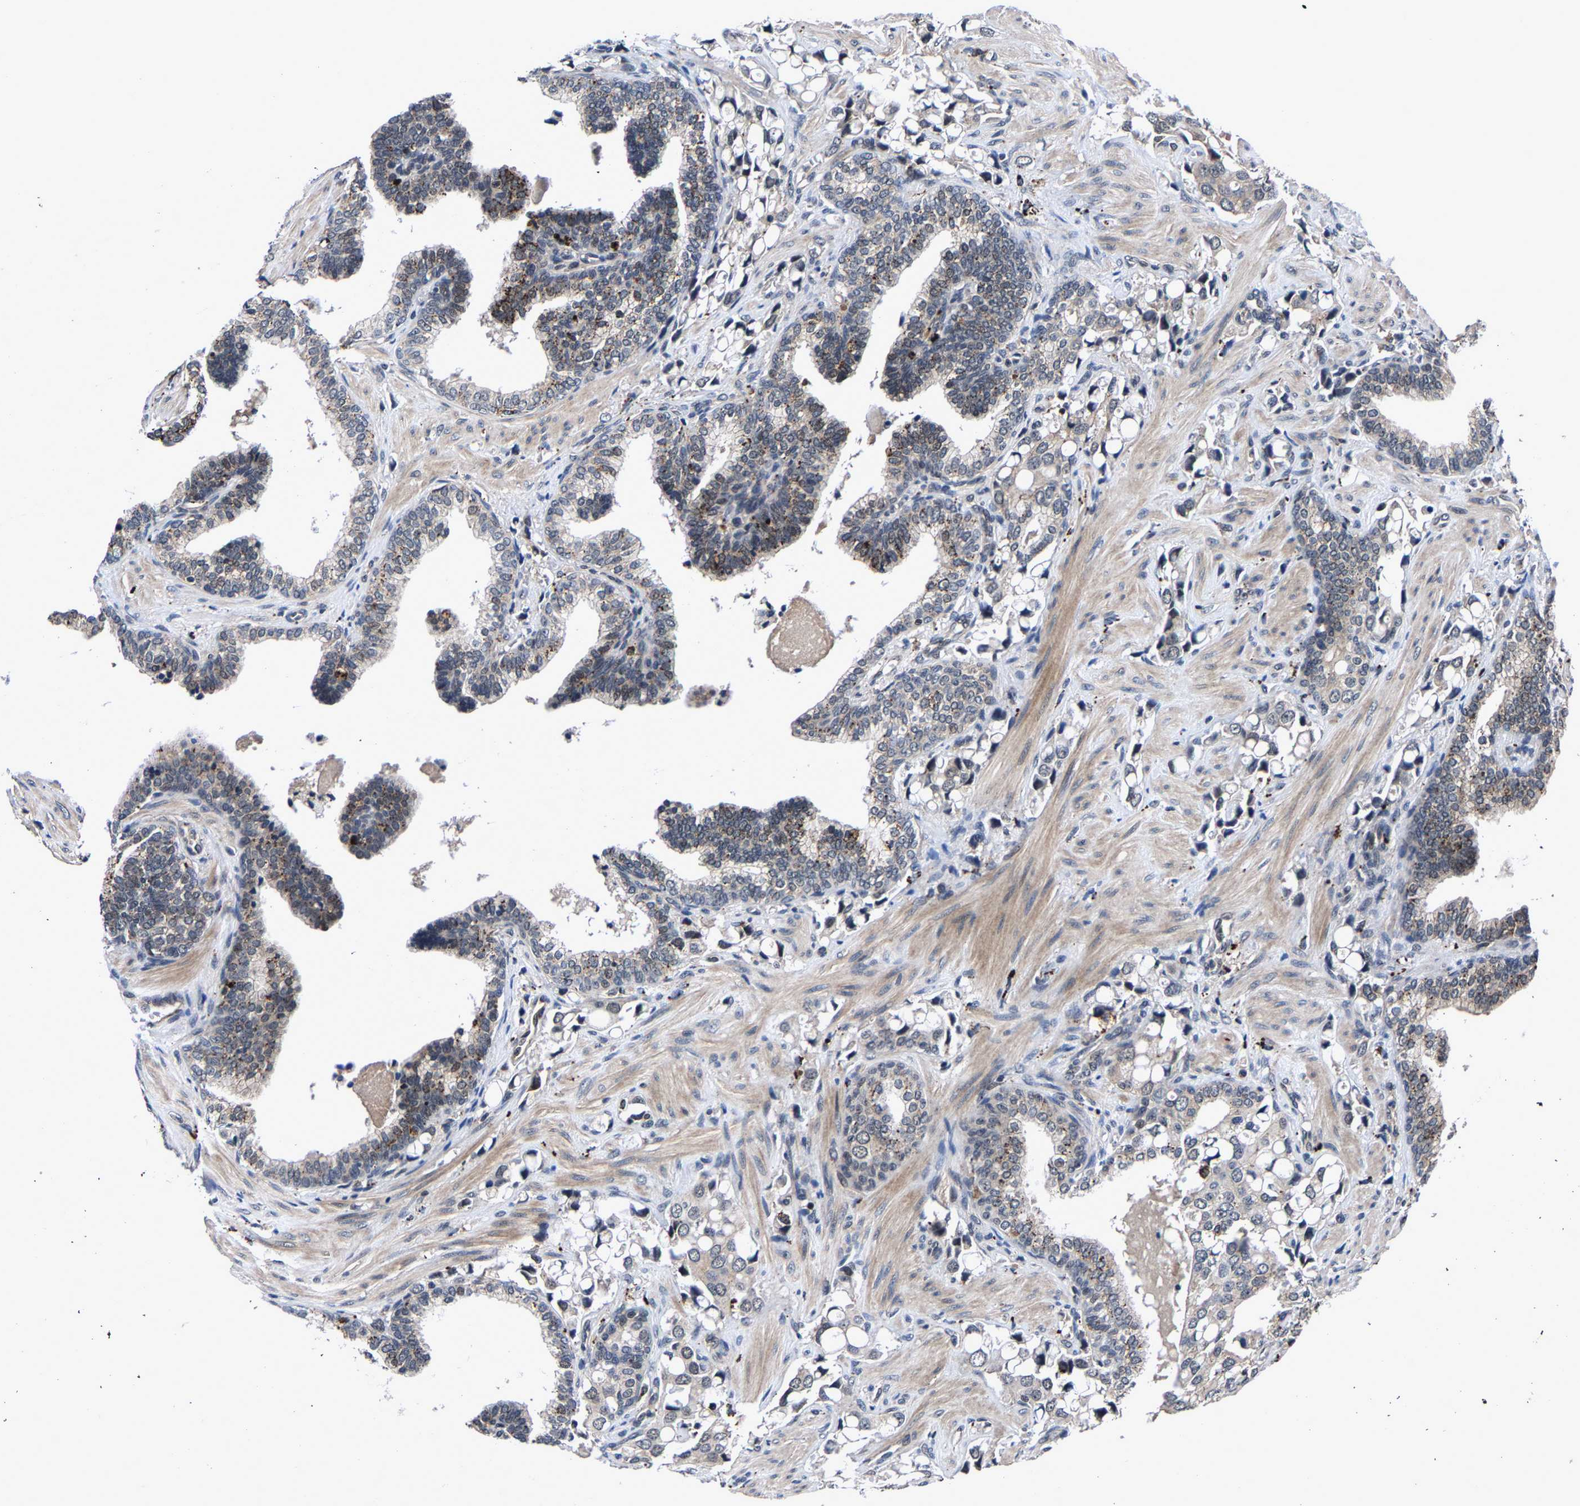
{"staining": {"intensity": "moderate", "quantity": "<25%", "location": "cytoplasmic/membranous"}, "tissue": "prostate cancer", "cell_type": "Tumor cells", "image_type": "cancer", "snomed": [{"axis": "morphology", "description": "Adenocarcinoma, High grade"}, {"axis": "topography", "description": "Prostate"}], "caption": "DAB (3,3'-diaminobenzidine) immunohistochemical staining of human prostate adenocarcinoma (high-grade) displays moderate cytoplasmic/membranous protein expression in approximately <25% of tumor cells. (DAB (3,3'-diaminobenzidine) = brown stain, brightfield microscopy at high magnification).", "gene": "ZCCHC7", "patient": {"sex": "male", "age": 52}}